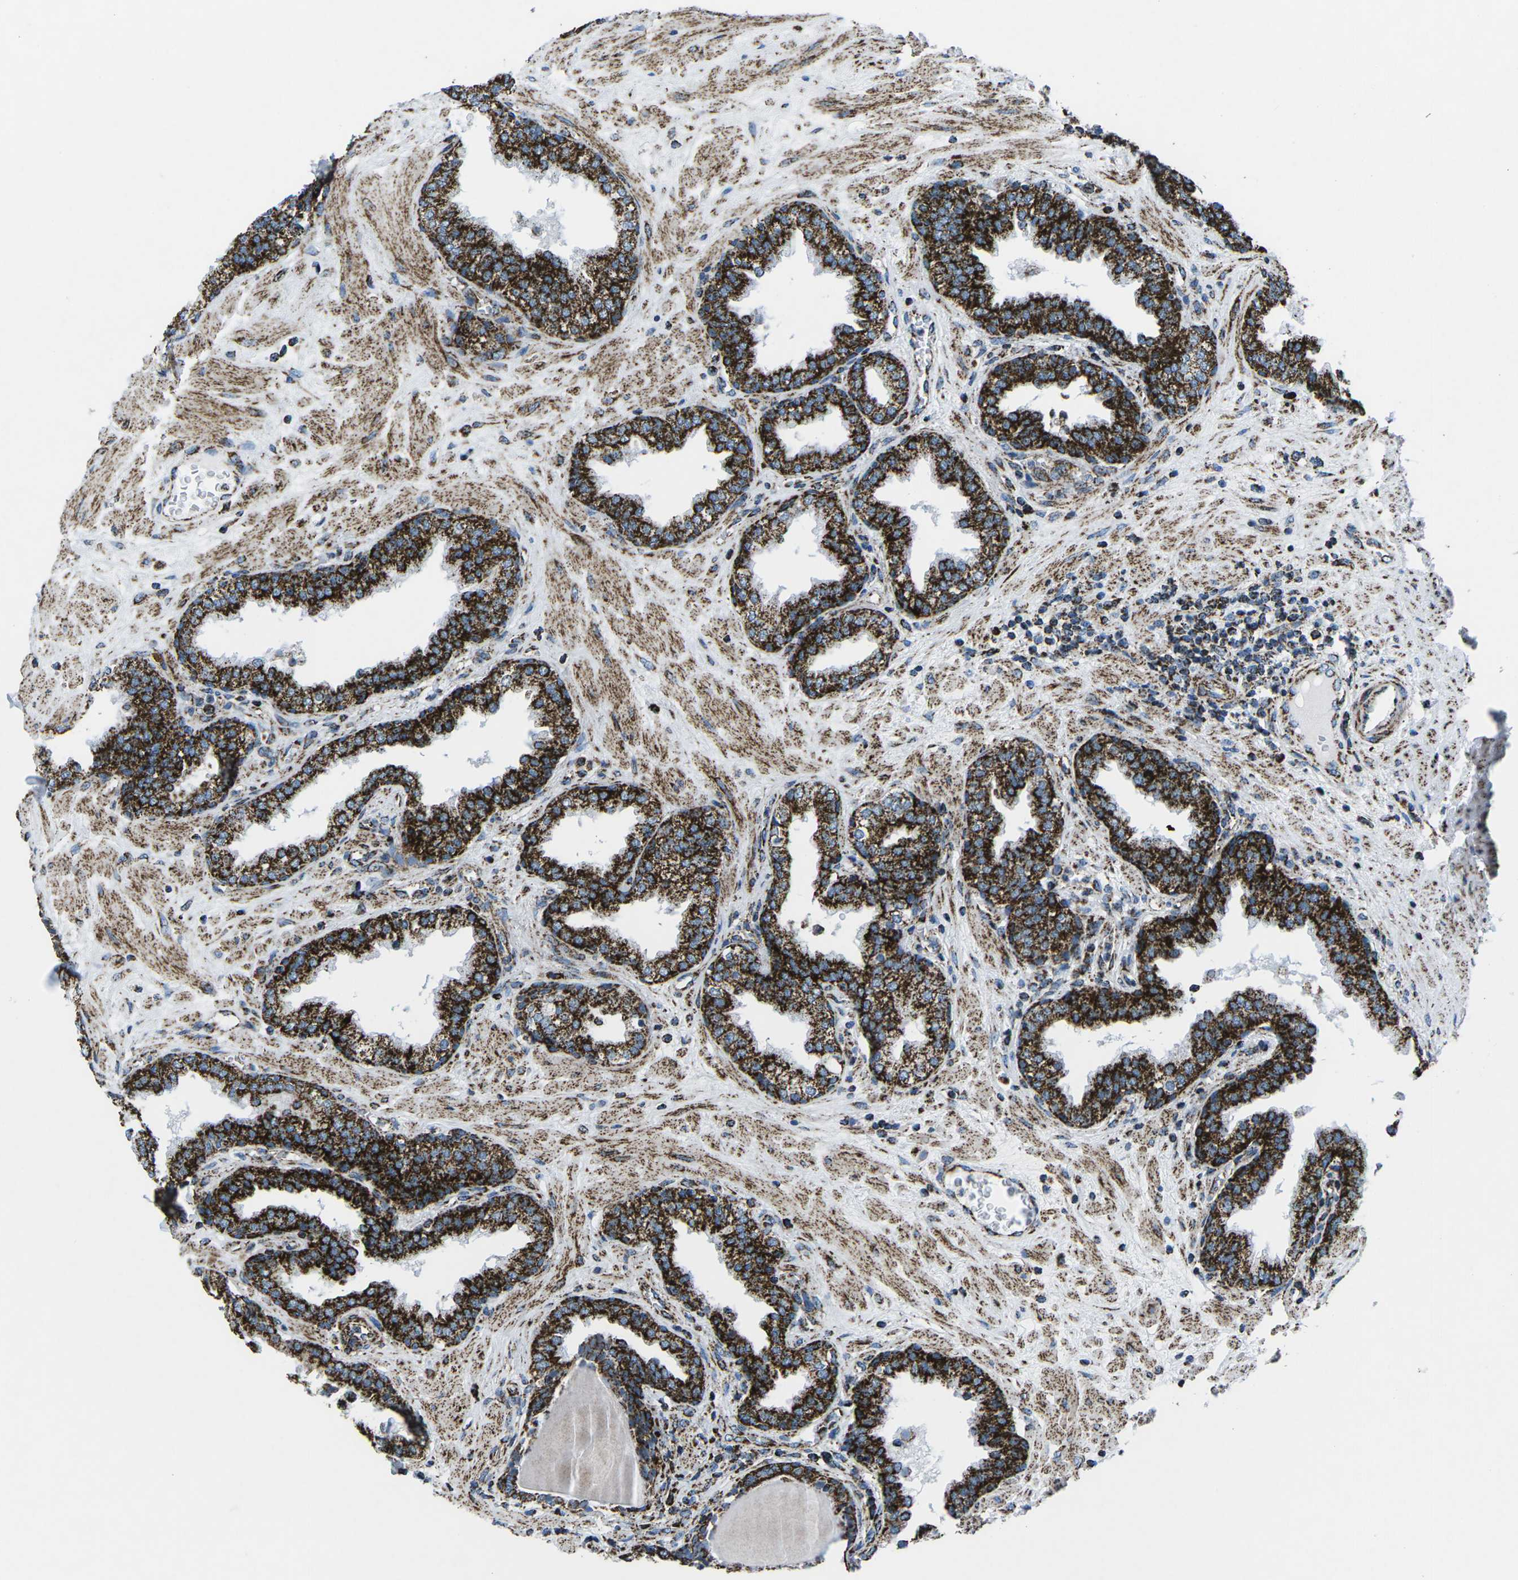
{"staining": {"intensity": "strong", "quantity": ">75%", "location": "cytoplasmic/membranous"}, "tissue": "prostate", "cell_type": "Glandular cells", "image_type": "normal", "snomed": [{"axis": "morphology", "description": "Normal tissue, NOS"}, {"axis": "topography", "description": "Prostate"}], "caption": "Protein staining of normal prostate shows strong cytoplasmic/membranous positivity in about >75% of glandular cells. Ihc stains the protein in brown and the nuclei are stained blue.", "gene": "MT", "patient": {"sex": "male", "age": 51}}